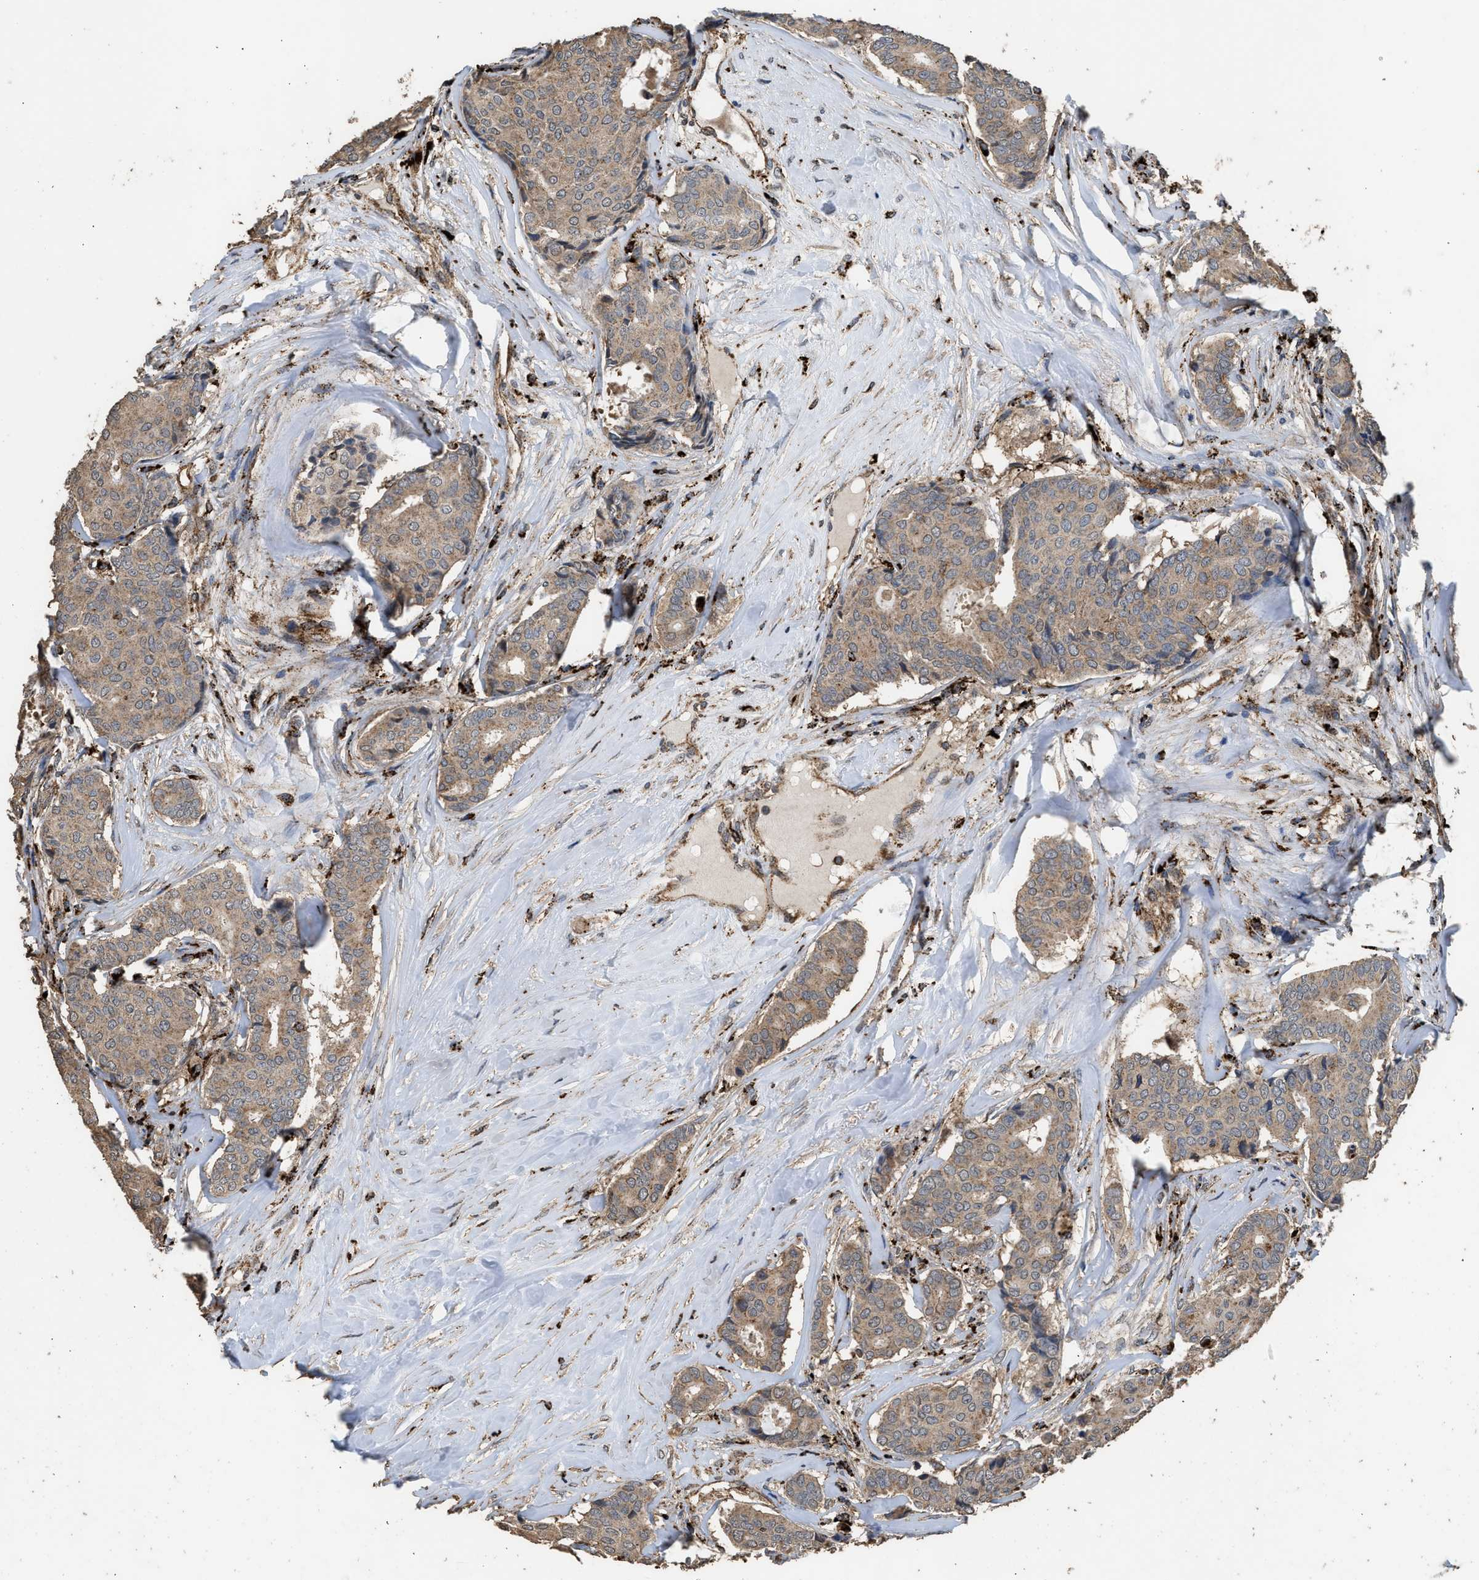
{"staining": {"intensity": "moderate", "quantity": ">75%", "location": "cytoplasmic/membranous"}, "tissue": "breast cancer", "cell_type": "Tumor cells", "image_type": "cancer", "snomed": [{"axis": "morphology", "description": "Duct carcinoma"}, {"axis": "topography", "description": "Breast"}], "caption": "Approximately >75% of tumor cells in human invasive ductal carcinoma (breast) demonstrate moderate cytoplasmic/membranous protein expression as visualized by brown immunohistochemical staining.", "gene": "CTSV", "patient": {"sex": "female", "age": 75}}